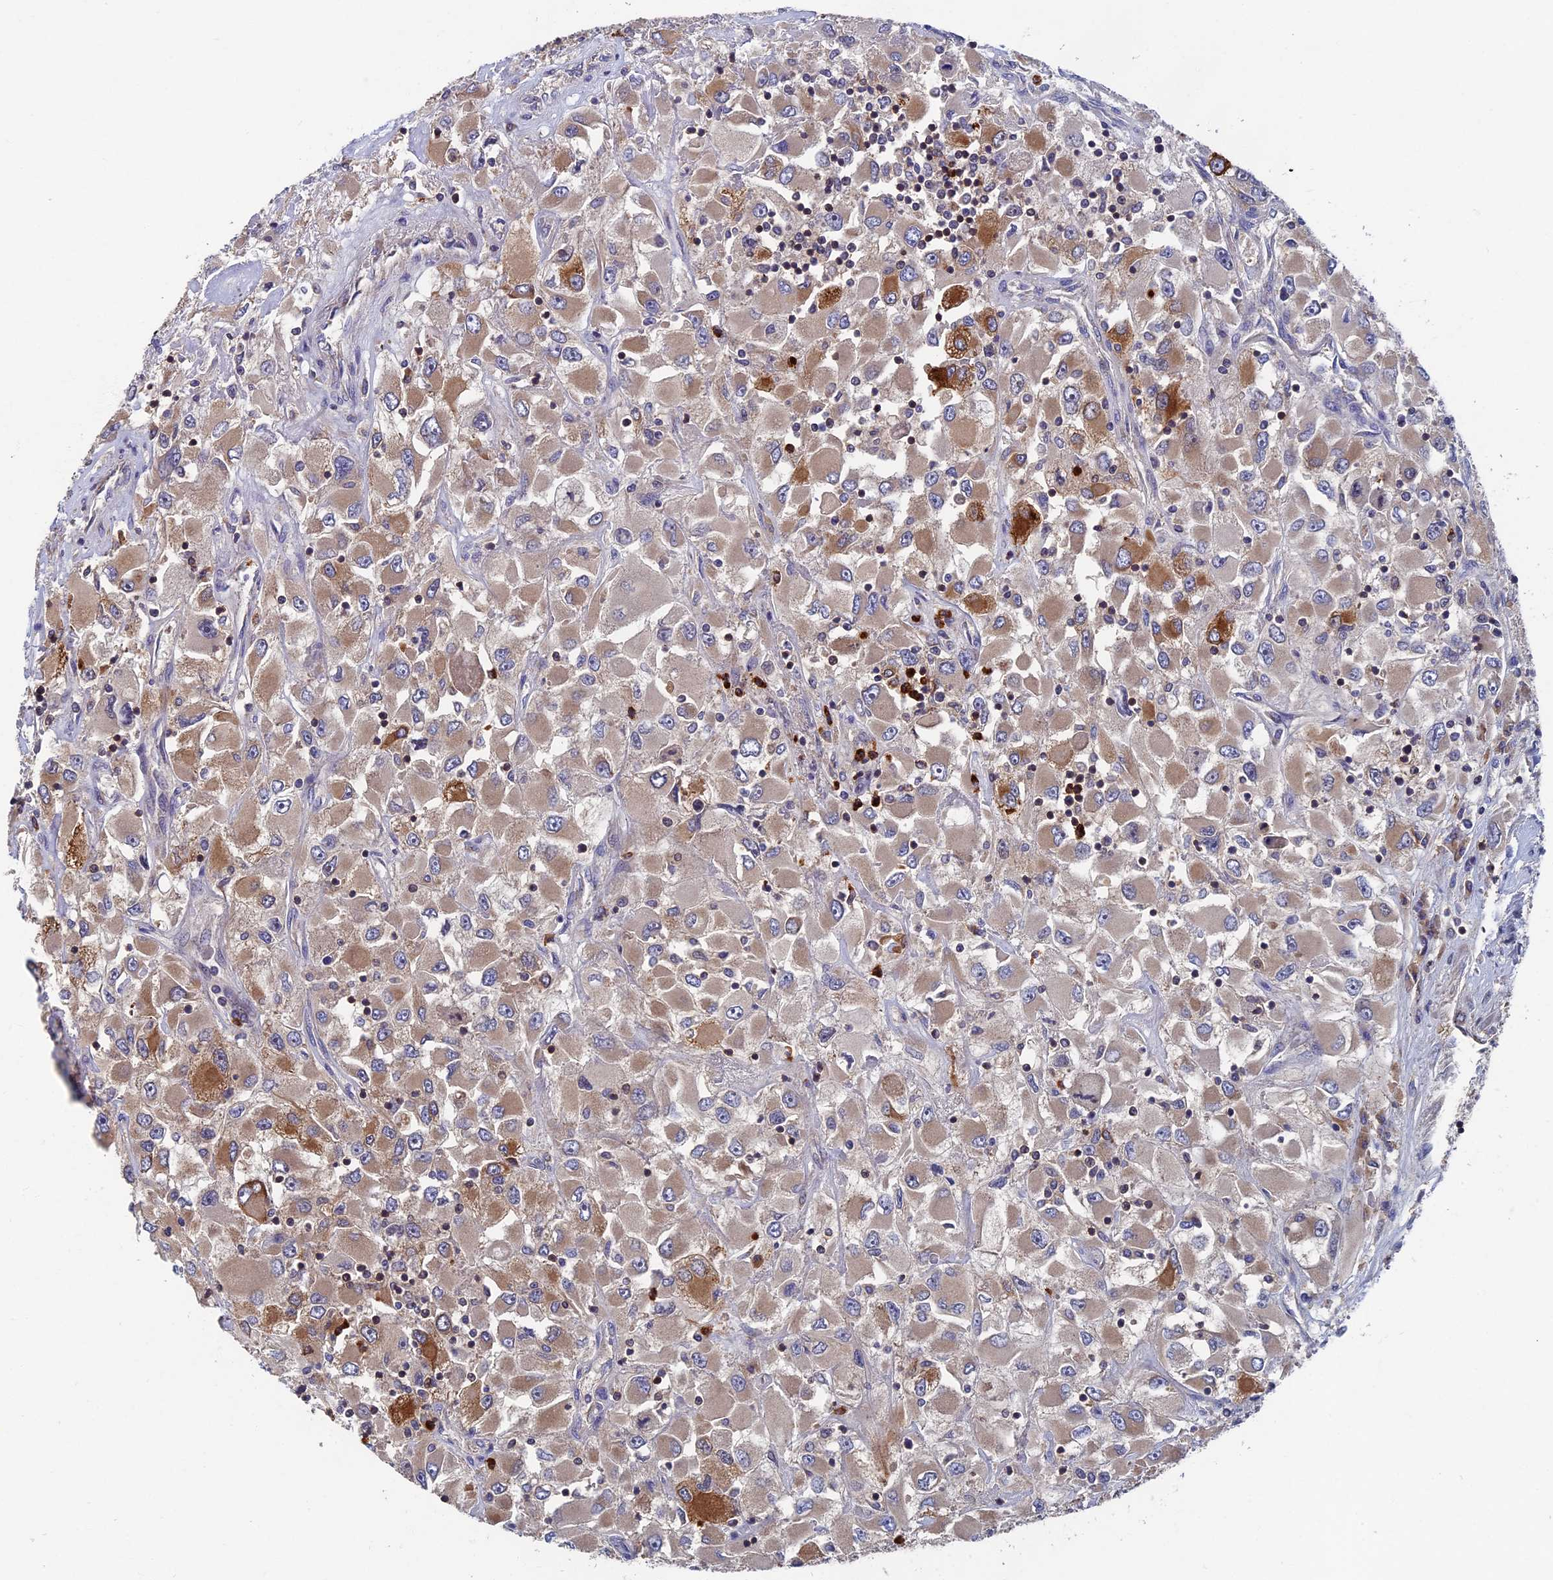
{"staining": {"intensity": "moderate", "quantity": "25%-75%", "location": "cytoplasmic/membranous"}, "tissue": "renal cancer", "cell_type": "Tumor cells", "image_type": "cancer", "snomed": [{"axis": "morphology", "description": "Adenocarcinoma, NOS"}, {"axis": "topography", "description": "Kidney"}], "caption": "There is medium levels of moderate cytoplasmic/membranous staining in tumor cells of adenocarcinoma (renal), as demonstrated by immunohistochemical staining (brown color).", "gene": "TNK2", "patient": {"sex": "female", "age": 52}}